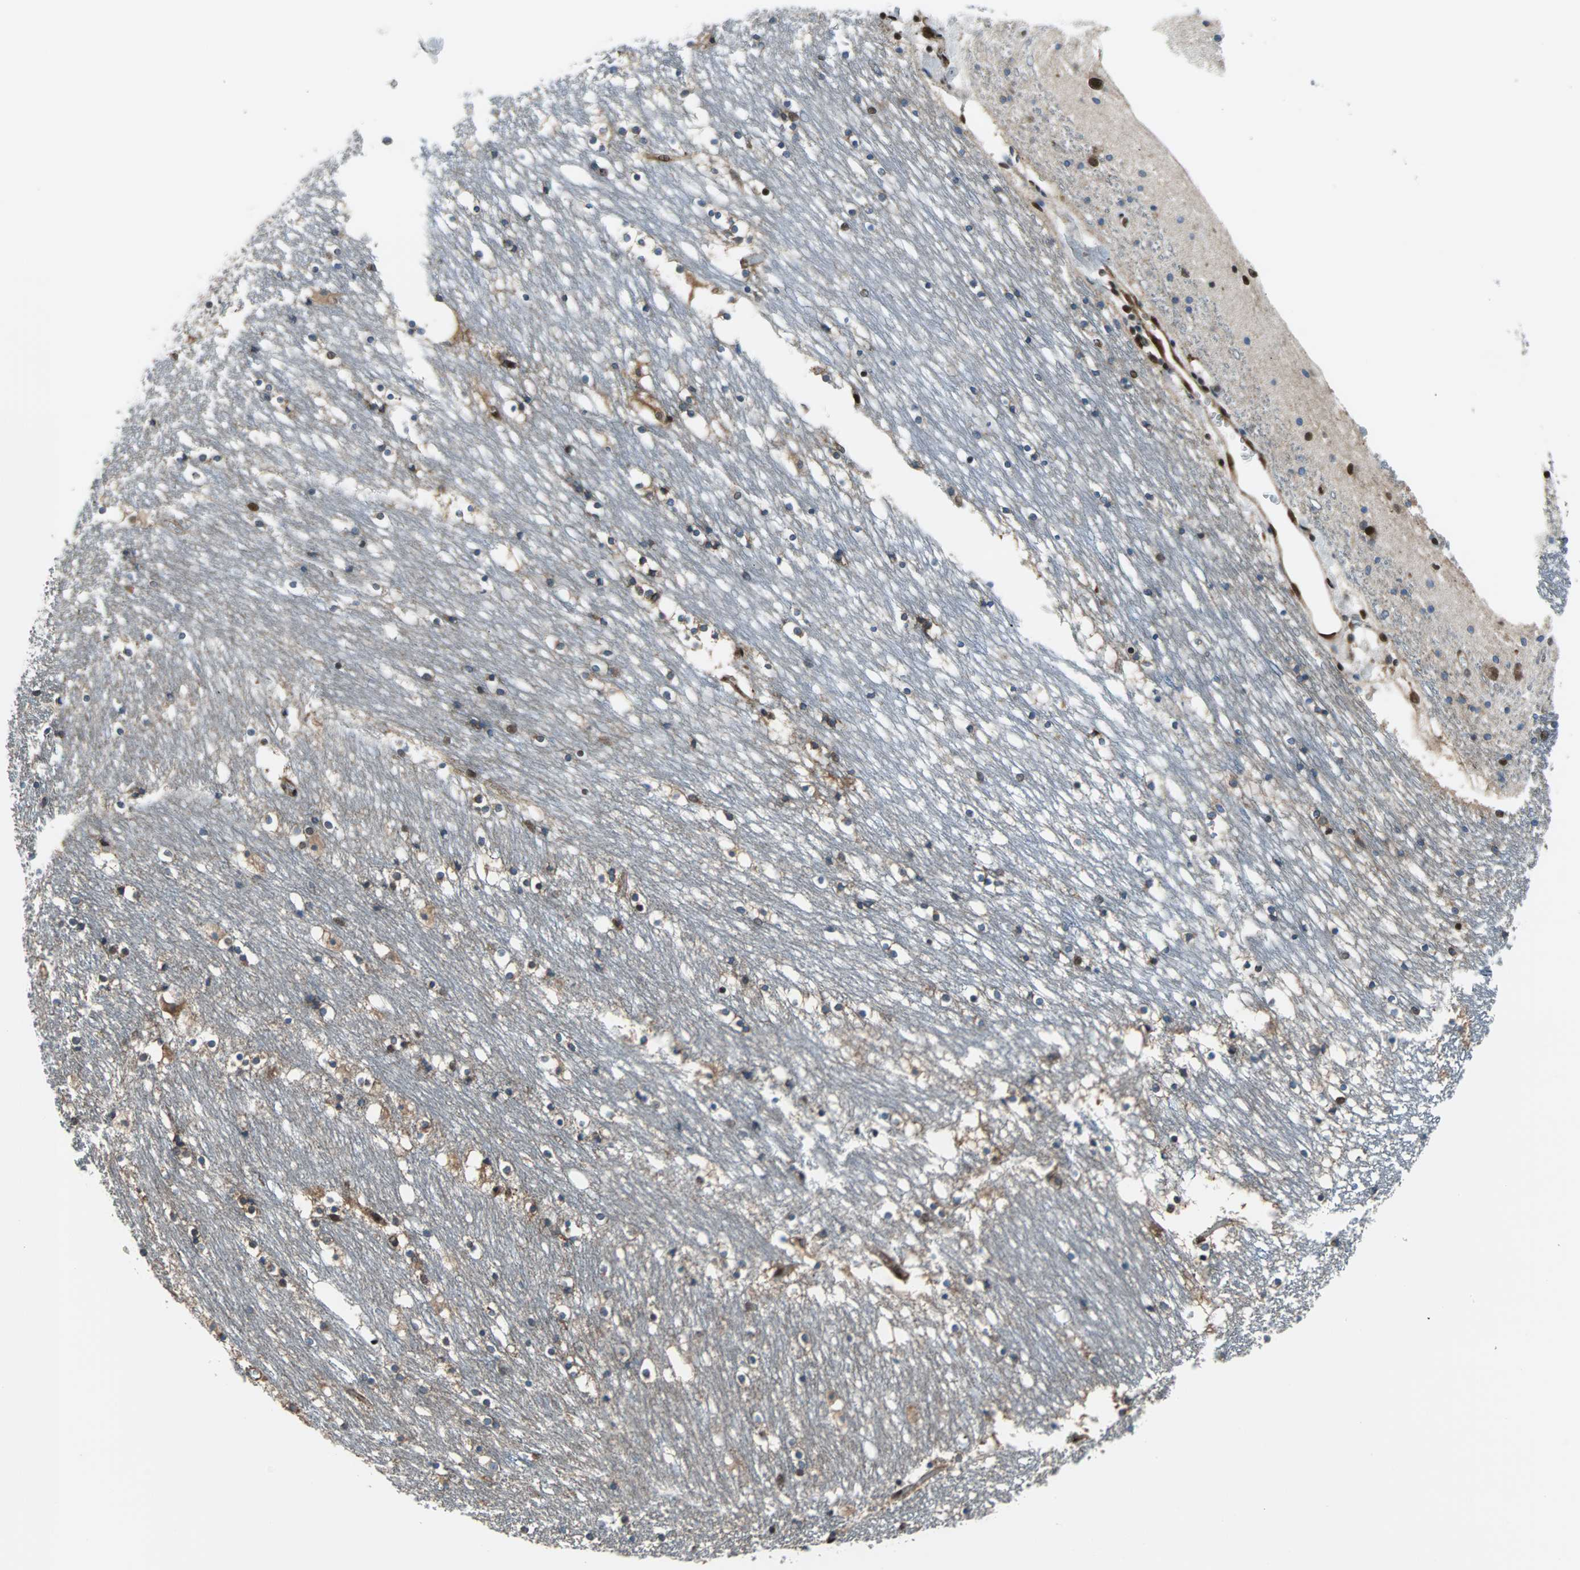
{"staining": {"intensity": "moderate", "quantity": "25%-75%", "location": "cytoplasmic/membranous,nuclear"}, "tissue": "caudate", "cell_type": "Glial cells", "image_type": "normal", "snomed": [{"axis": "morphology", "description": "Normal tissue, NOS"}, {"axis": "topography", "description": "Lateral ventricle wall"}], "caption": "Glial cells exhibit medium levels of moderate cytoplasmic/membranous,nuclear staining in about 25%-75% of cells in unremarkable caudate.", "gene": "VCP", "patient": {"sex": "male", "age": 45}}